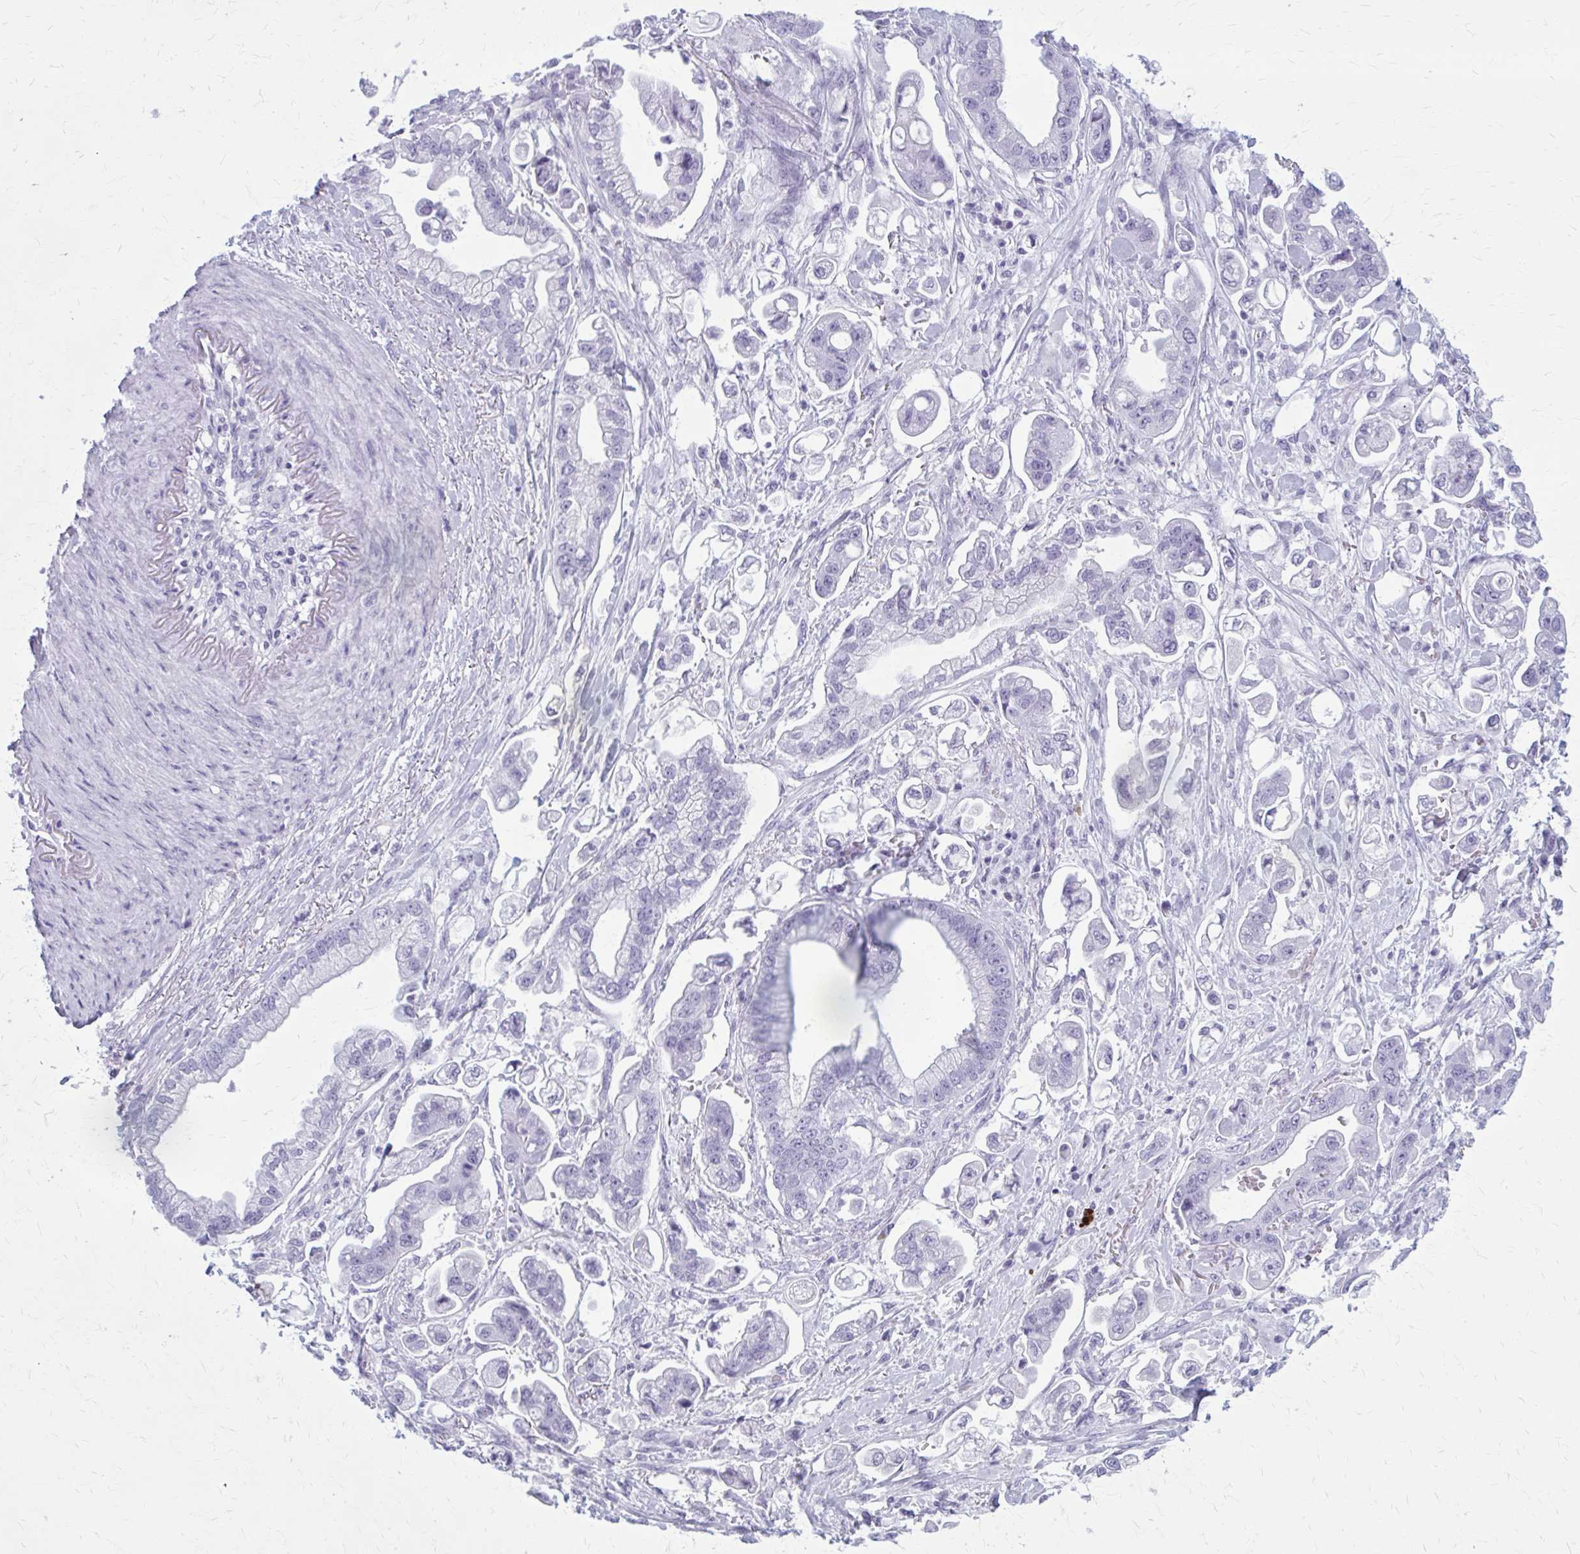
{"staining": {"intensity": "negative", "quantity": "none", "location": "none"}, "tissue": "stomach cancer", "cell_type": "Tumor cells", "image_type": "cancer", "snomed": [{"axis": "morphology", "description": "Adenocarcinoma, NOS"}, {"axis": "topography", "description": "Stomach"}], "caption": "This histopathology image is of stomach cancer (adenocarcinoma) stained with IHC to label a protein in brown with the nuclei are counter-stained blue. There is no positivity in tumor cells.", "gene": "ZDHHC7", "patient": {"sex": "male", "age": 62}}